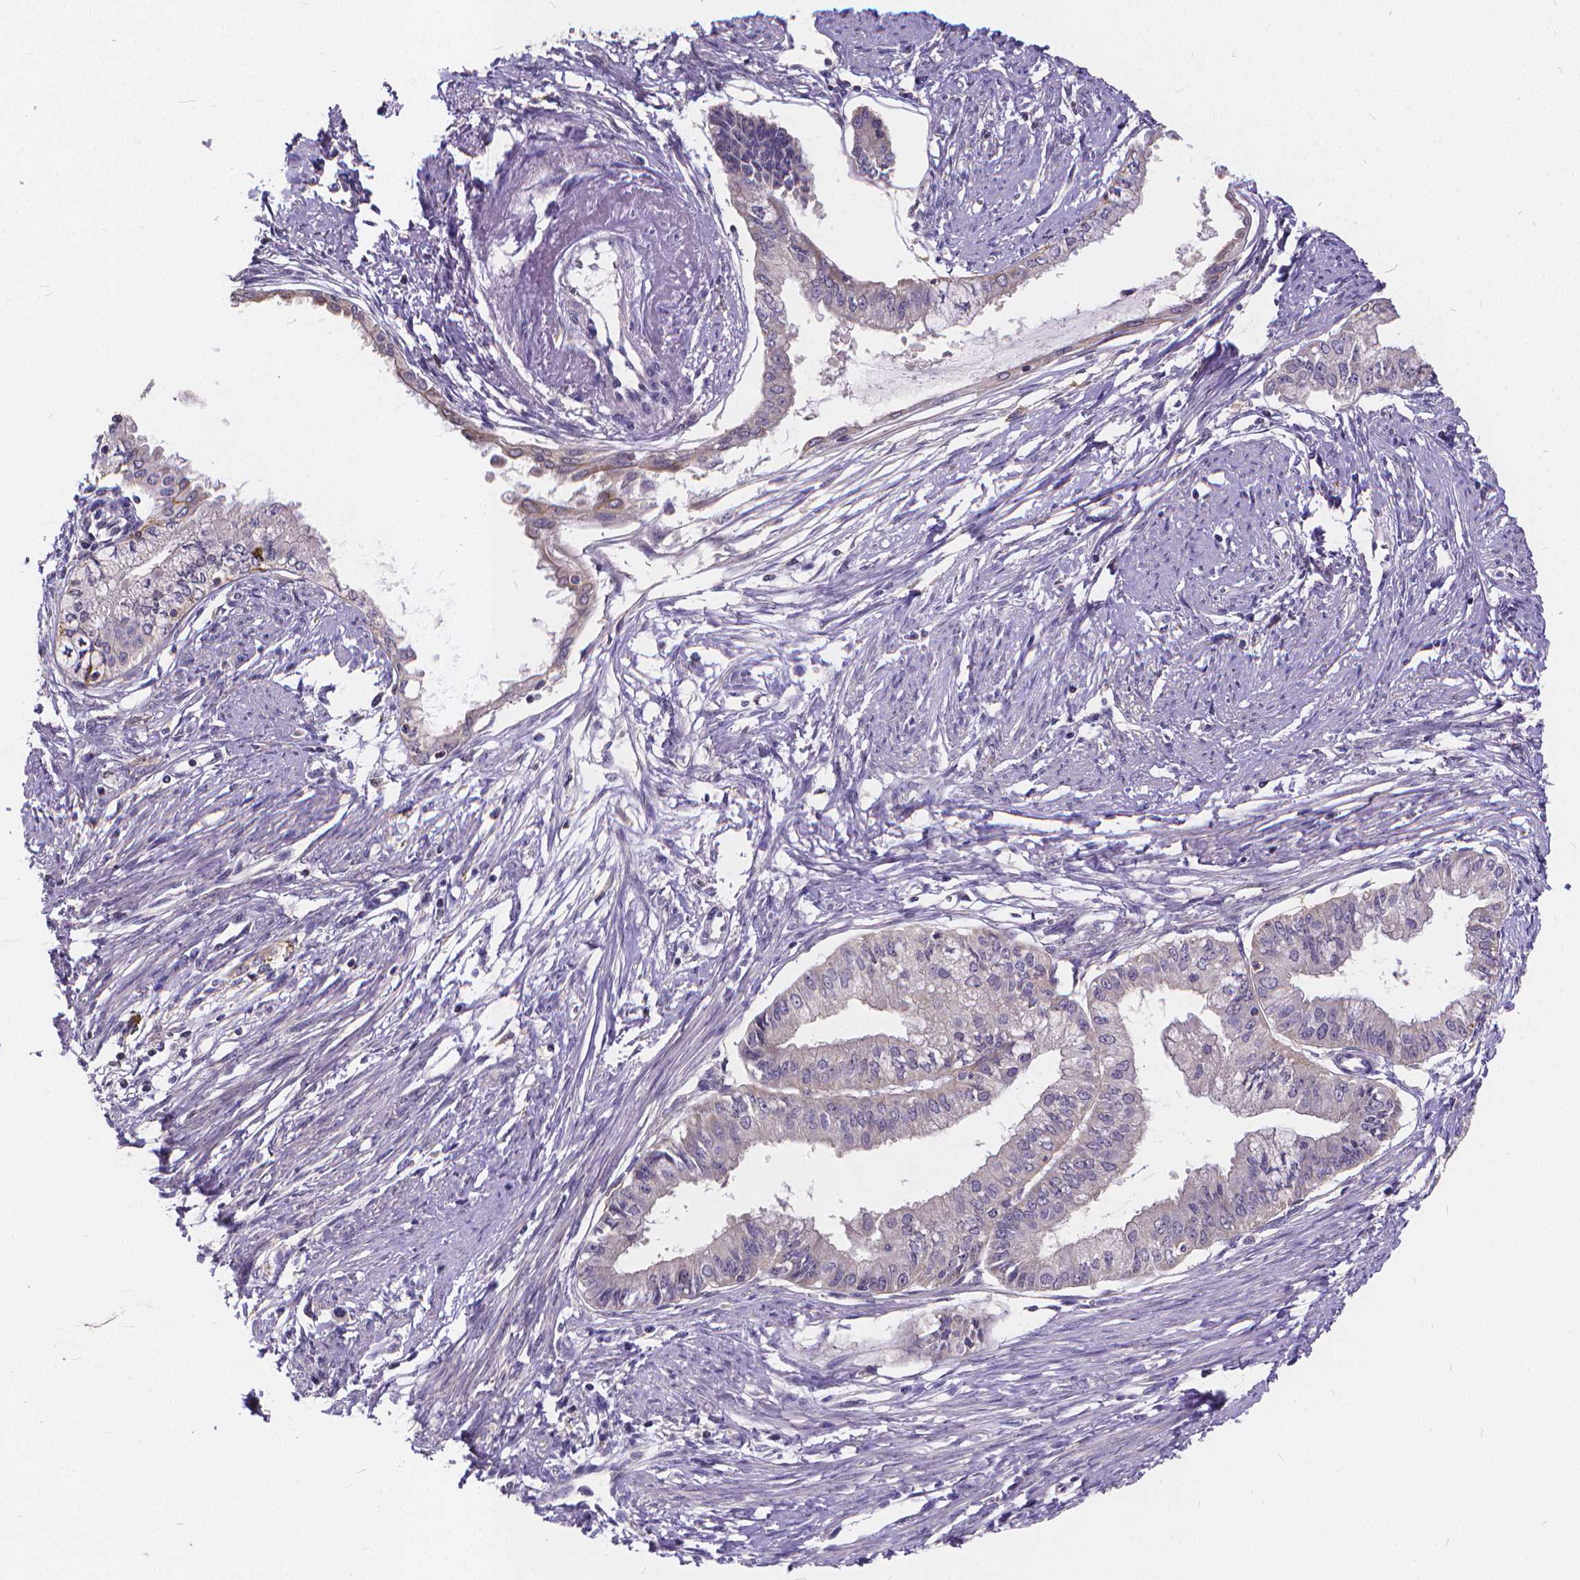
{"staining": {"intensity": "negative", "quantity": "none", "location": "none"}, "tissue": "endometrial cancer", "cell_type": "Tumor cells", "image_type": "cancer", "snomed": [{"axis": "morphology", "description": "Adenocarcinoma, NOS"}, {"axis": "topography", "description": "Endometrium"}], "caption": "Endometrial cancer stained for a protein using immunohistochemistry (IHC) exhibits no expression tumor cells.", "gene": "GLRB", "patient": {"sex": "female", "age": 76}}